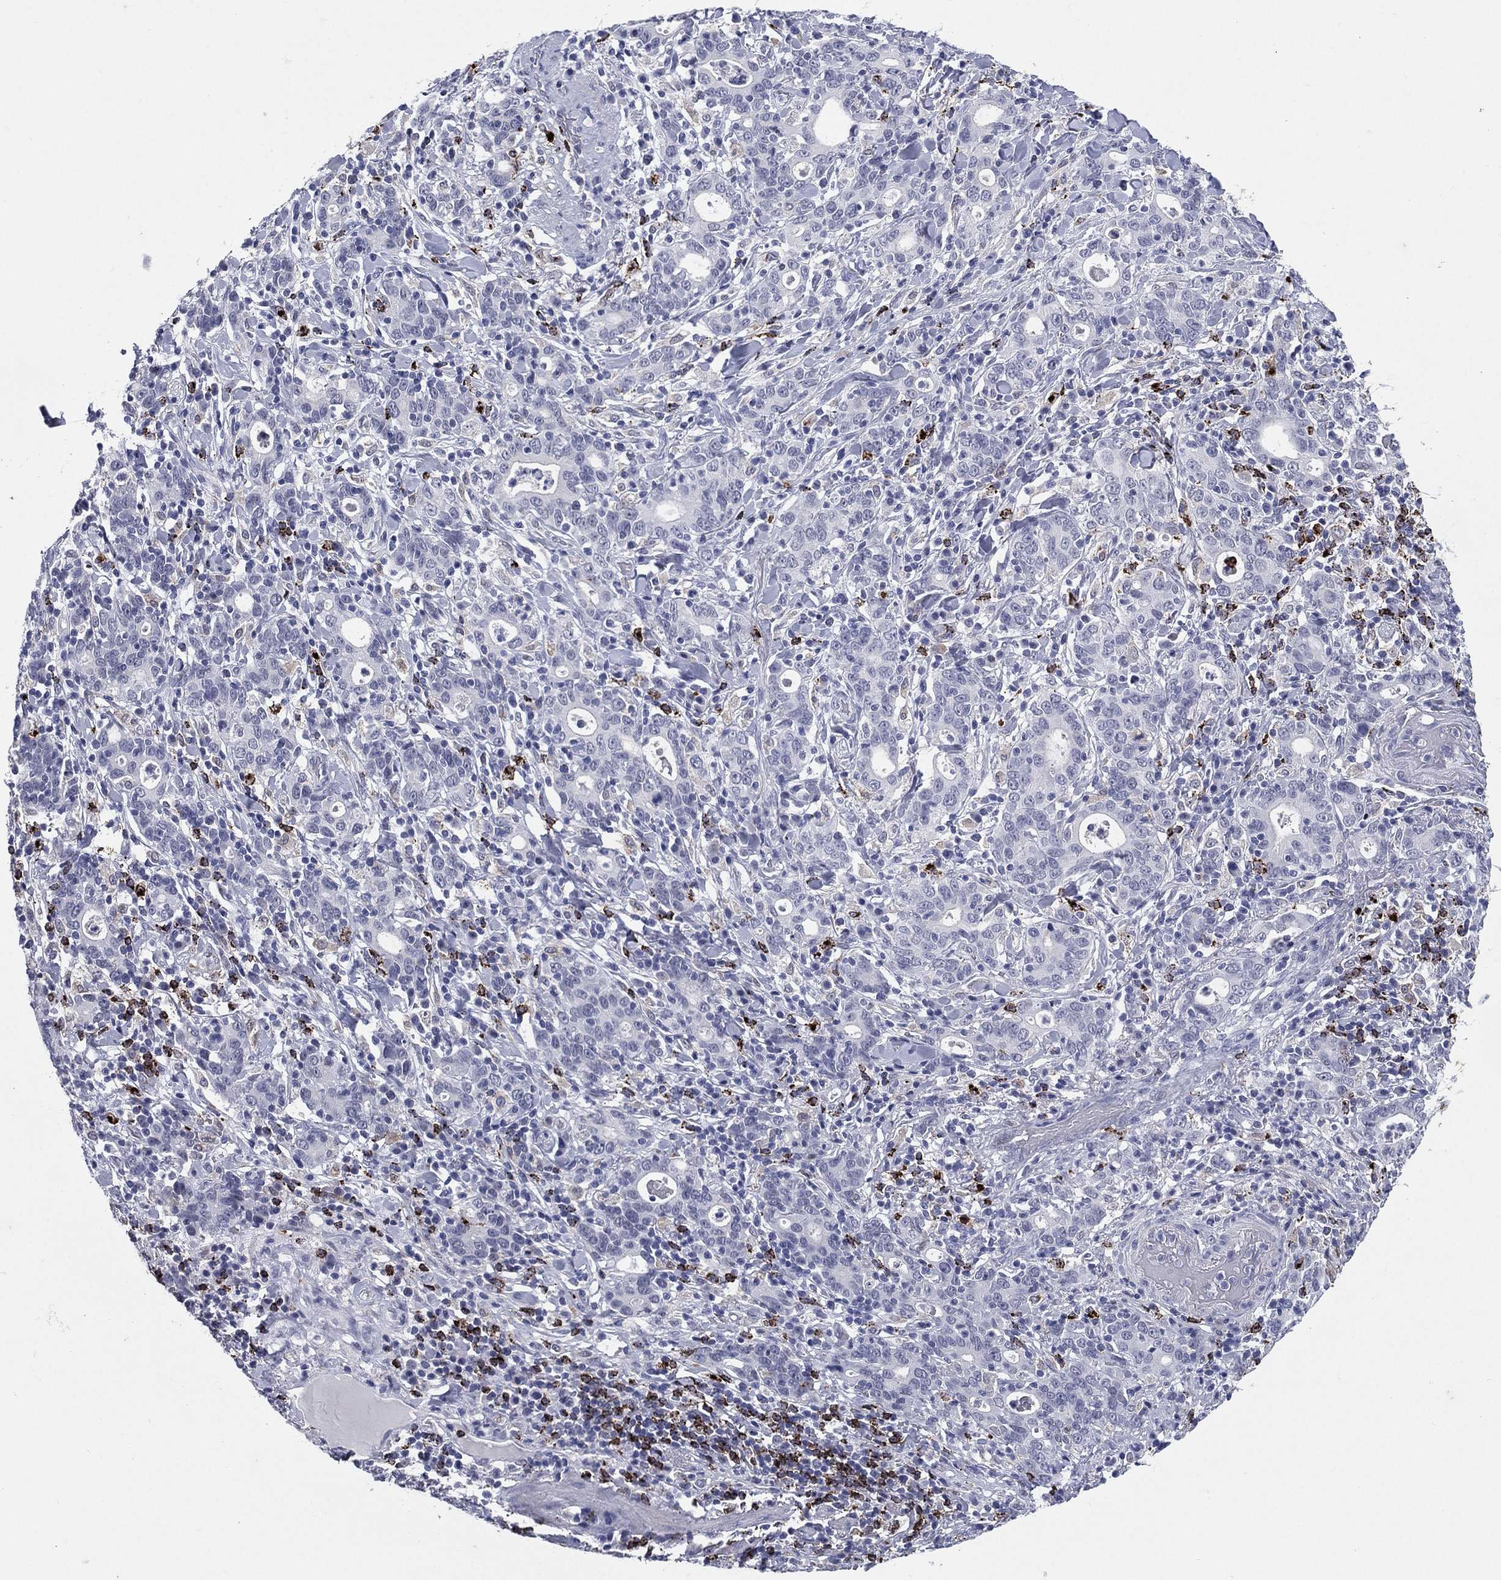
{"staining": {"intensity": "negative", "quantity": "none", "location": "none"}, "tissue": "stomach cancer", "cell_type": "Tumor cells", "image_type": "cancer", "snomed": [{"axis": "morphology", "description": "Adenocarcinoma, NOS"}, {"axis": "topography", "description": "Stomach"}], "caption": "This photomicrograph is of stomach cancer stained with immunohistochemistry to label a protein in brown with the nuclei are counter-stained blue. There is no positivity in tumor cells.", "gene": "HLA-DOA", "patient": {"sex": "male", "age": 79}}